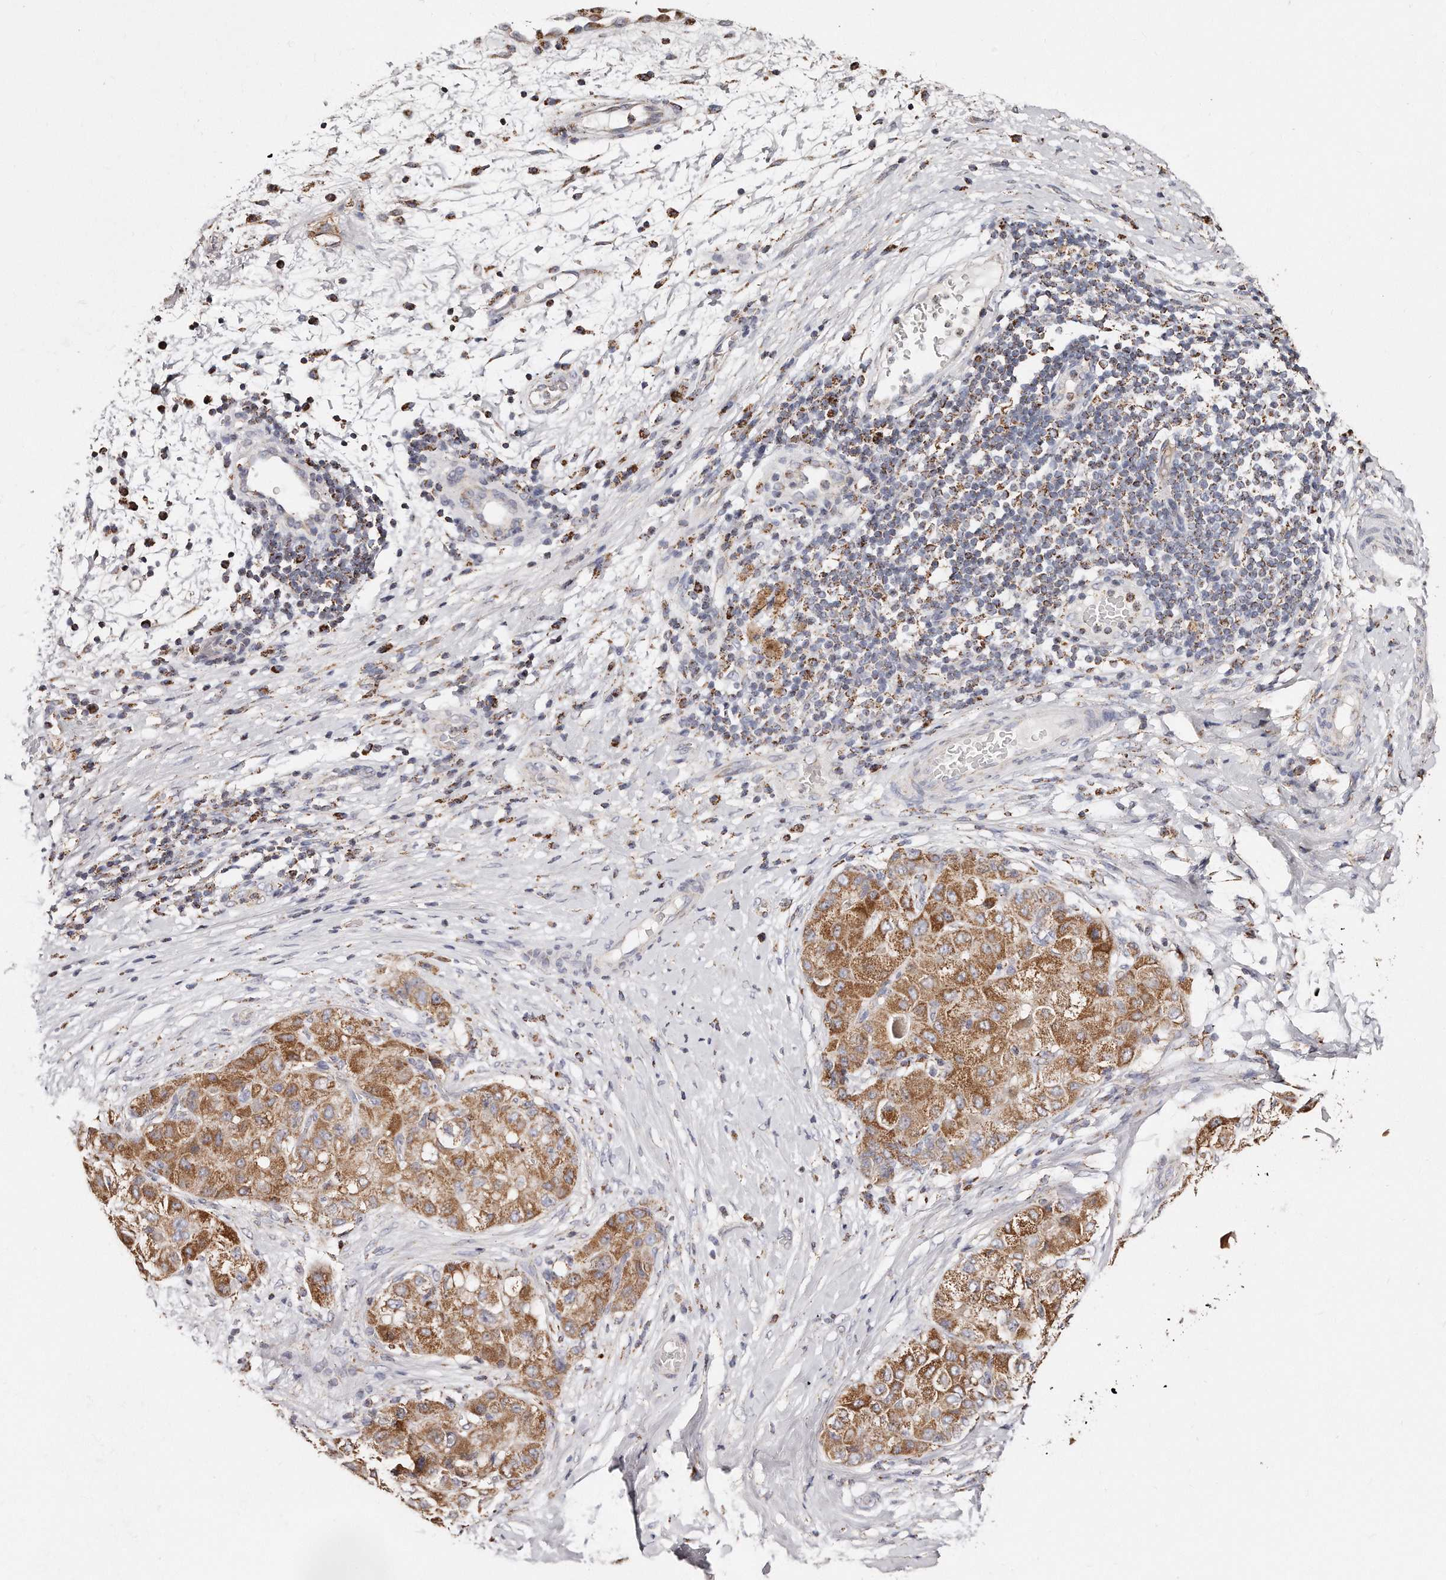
{"staining": {"intensity": "moderate", "quantity": ">75%", "location": "cytoplasmic/membranous"}, "tissue": "liver cancer", "cell_type": "Tumor cells", "image_type": "cancer", "snomed": [{"axis": "morphology", "description": "Carcinoma, Hepatocellular, NOS"}, {"axis": "topography", "description": "Liver"}], "caption": "Hepatocellular carcinoma (liver) tissue demonstrates moderate cytoplasmic/membranous positivity in about >75% of tumor cells, visualized by immunohistochemistry. (Brightfield microscopy of DAB IHC at high magnification).", "gene": "RTKN", "patient": {"sex": "male", "age": 80}}